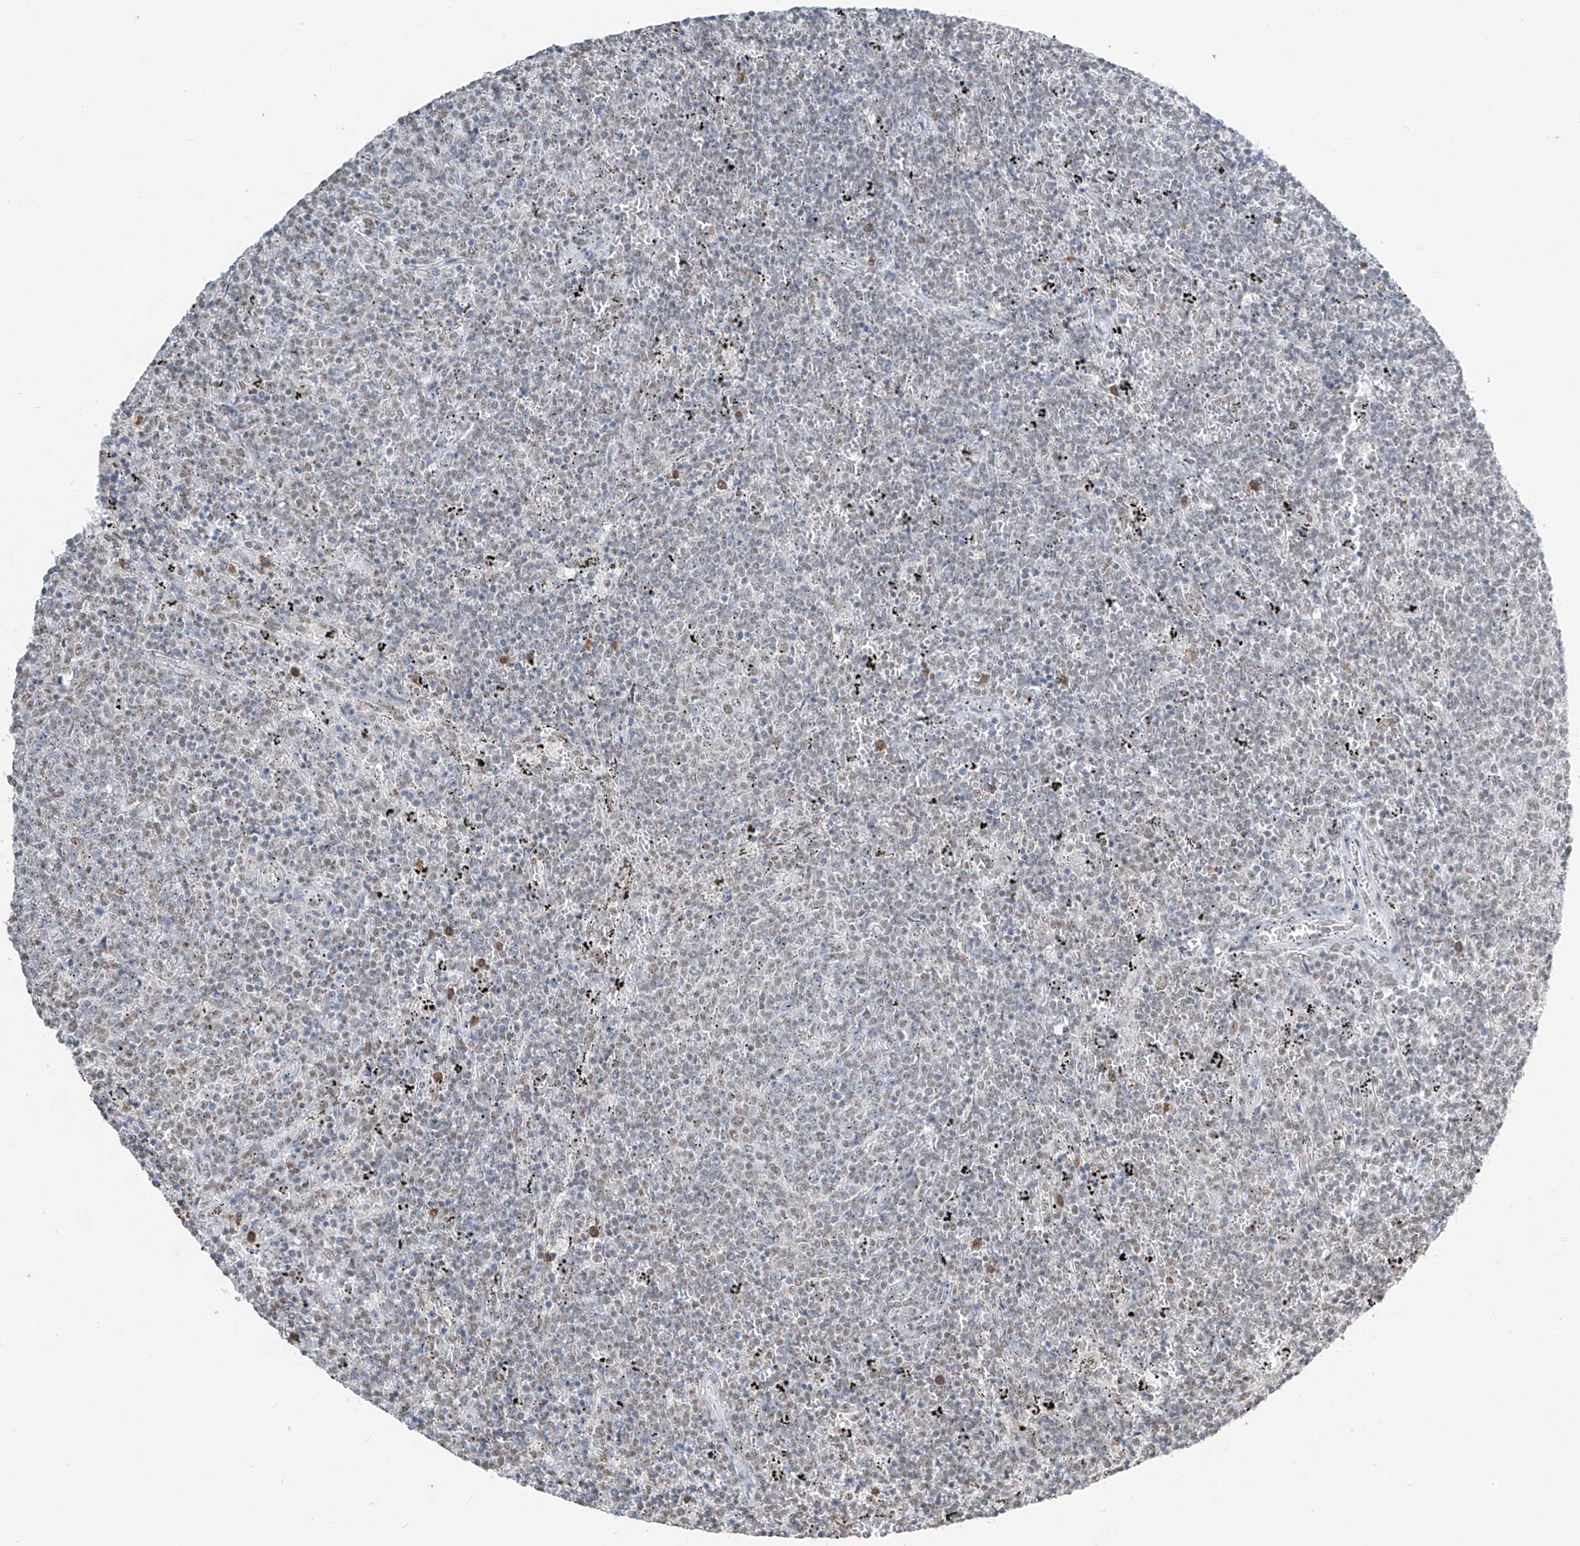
{"staining": {"intensity": "negative", "quantity": "none", "location": "none"}, "tissue": "lymphoma", "cell_type": "Tumor cells", "image_type": "cancer", "snomed": [{"axis": "morphology", "description": "Malignant lymphoma, non-Hodgkin's type, Low grade"}, {"axis": "topography", "description": "Spleen"}], "caption": "A high-resolution histopathology image shows immunohistochemistry staining of low-grade malignant lymphoma, non-Hodgkin's type, which displays no significant staining in tumor cells.", "gene": "TFEC", "patient": {"sex": "female", "age": 50}}